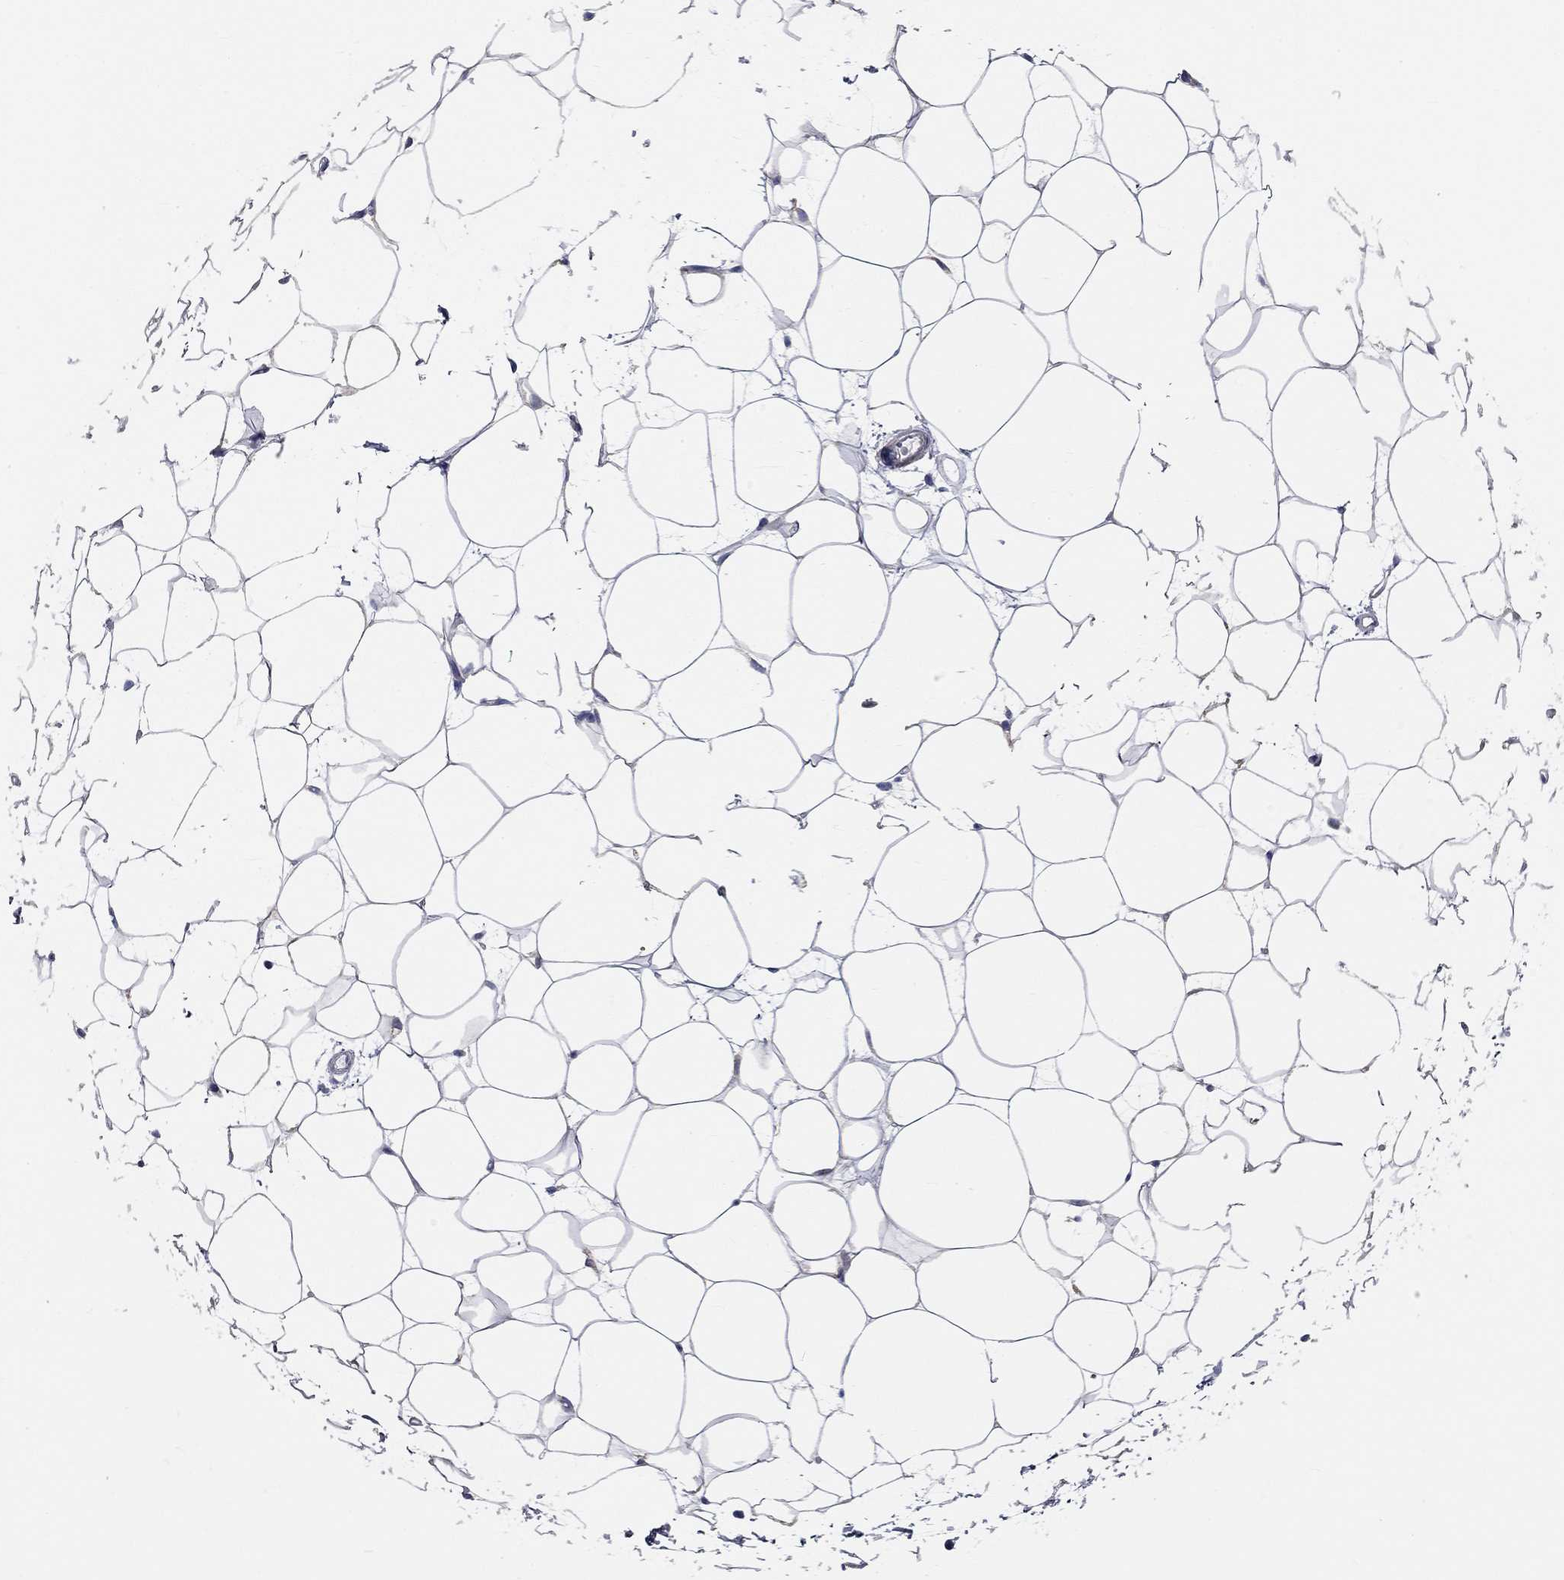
{"staining": {"intensity": "negative", "quantity": "none", "location": "none"}, "tissue": "breast", "cell_type": "Adipocytes", "image_type": "normal", "snomed": [{"axis": "morphology", "description": "Normal tissue, NOS"}, {"axis": "topography", "description": "Breast"}], "caption": "This is an immunohistochemistry (IHC) micrograph of unremarkable human breast. There is no positivity in adipocytes.", "gene": "CFAP161", "patient": {"sex": "female", "age": 37}}